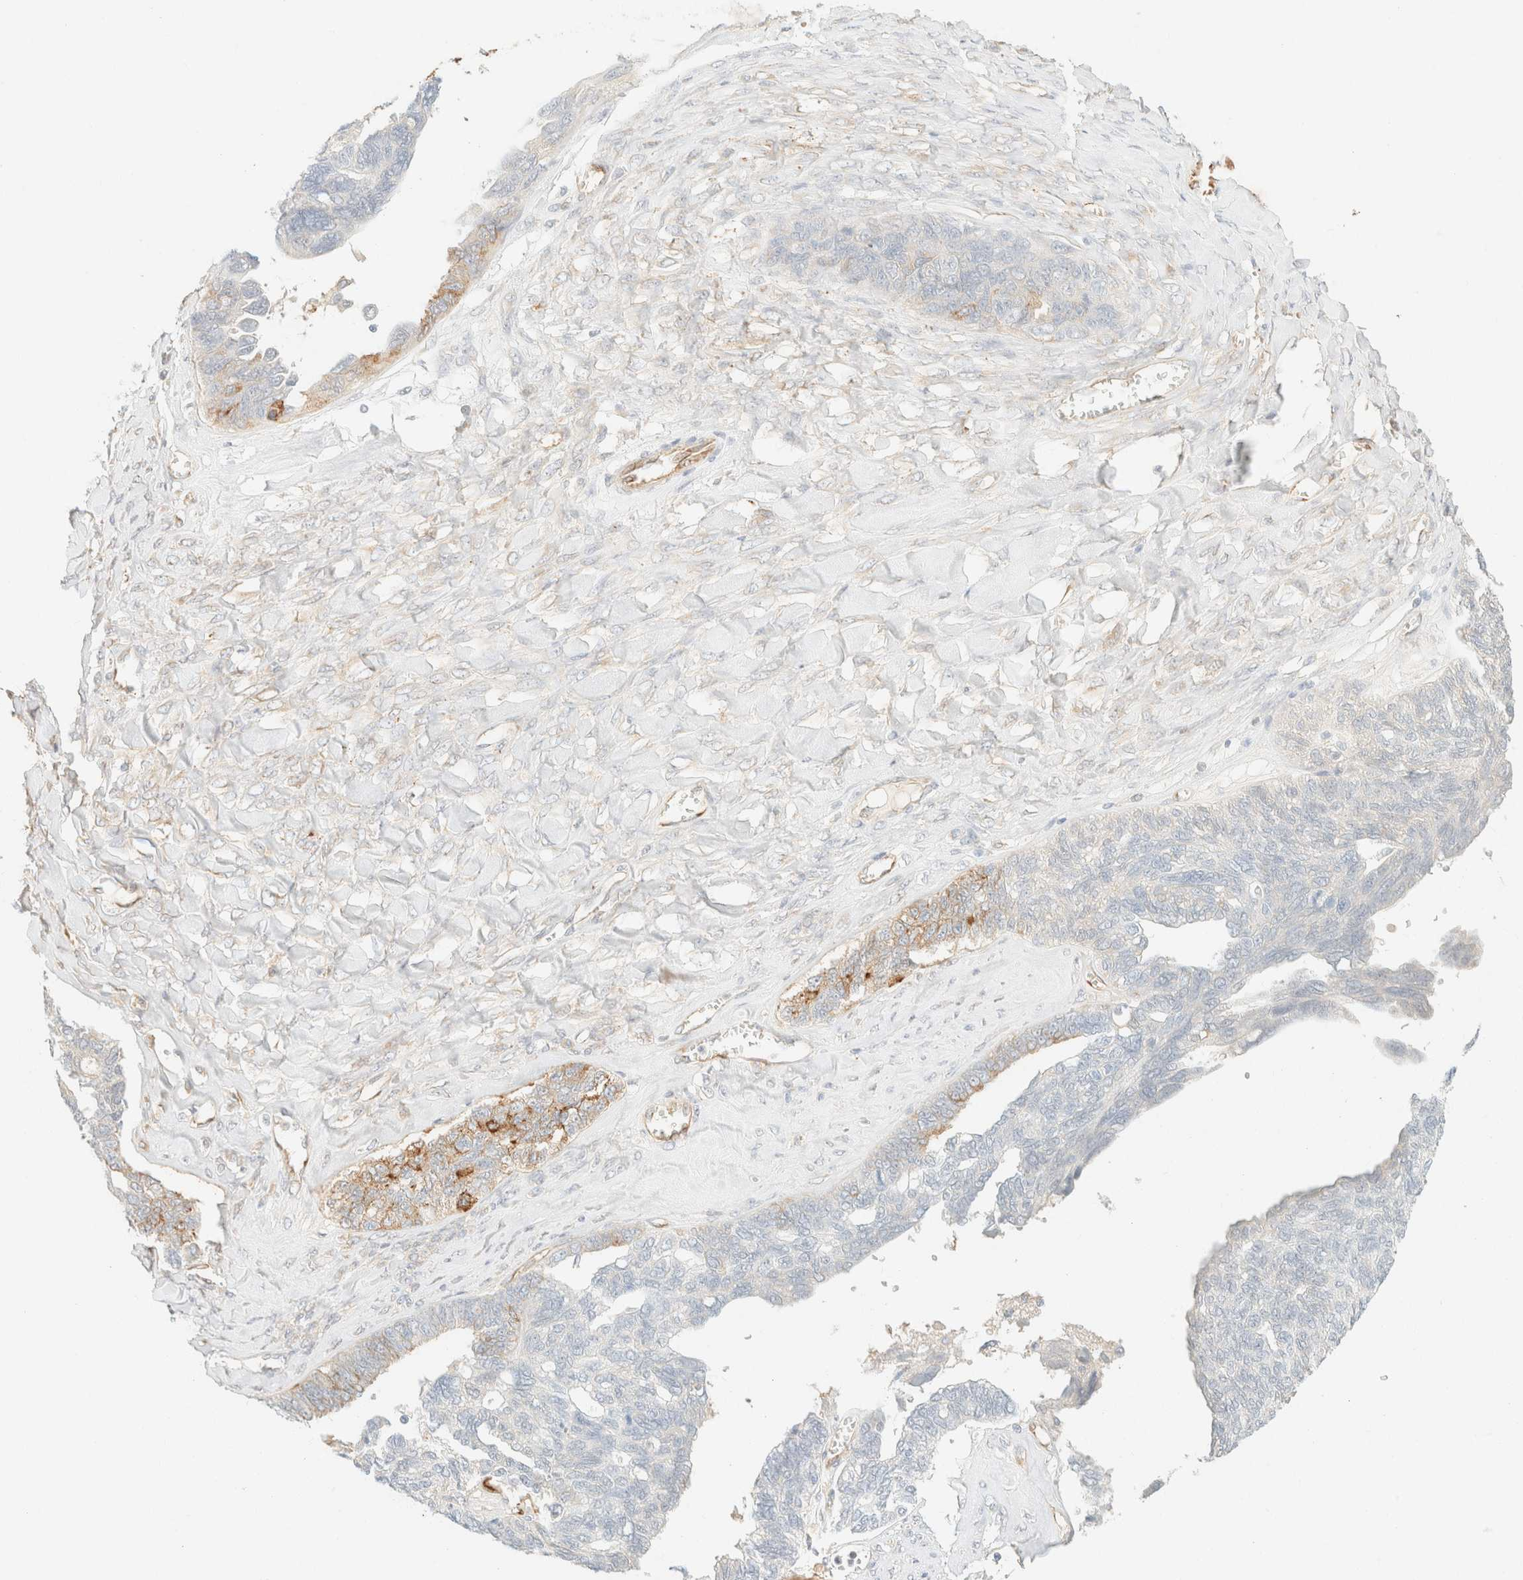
{"staining": {"intensity": "moderate", "quantity": "<25%", "location": "cytoplasmic/membranous"}, "tissue": "ovarian cancer", "cell_type": "Tumor cells", "image_type": "cancer", "snomed": [{"axis": "morphology", "description": "Cystadenocarcinoma, serous, NOS"}, {"axis": "topography", "description": "Ovary"}], "caption": "Ovarian cancer stained with DAB immunohistochemistry demonstrates low levels of moderate cytoplasmic/membranous staining in approximately <25% of tumor cells.", "gene": "SPARCL1", "patient": {"sex": "female", "age": 79}}